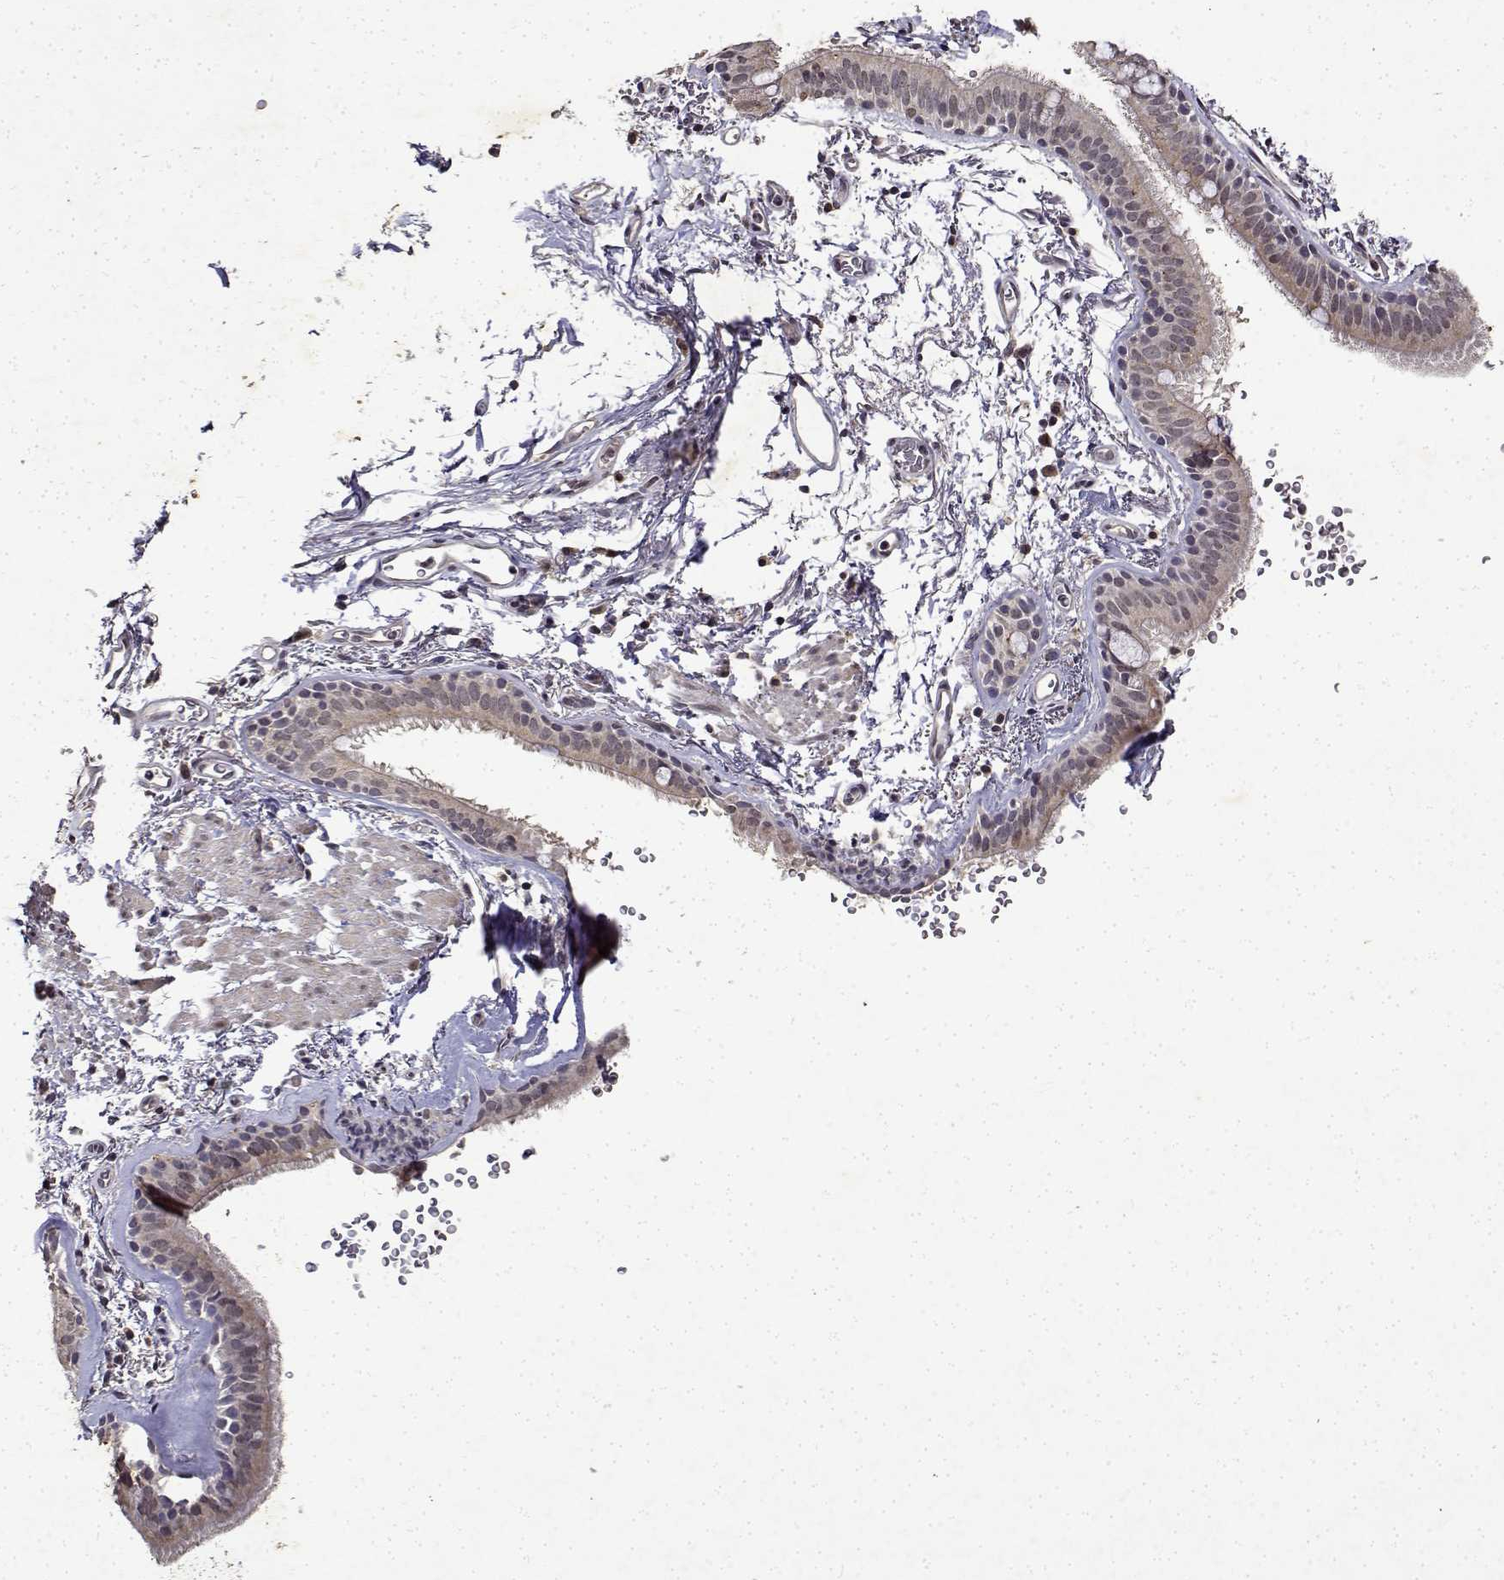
{"staining": {"intensity": "negative", "quantity": "none", "location": "none"}, "tissue": "bronchus", "cell_type": "Respiratory epithelial cells", "image_type": "normal", "snomed": [{"axis": "morphology", "description": "Normal tissue, NOS"}, {"axis": "topography", "description": "Lymph node"}, {"axis": "topography", "description": "Bronchus"}], "caption": "Immunohistochemistry micrograph of unremarkable bronchus: bronchus stained with DAB (3,3'-diaminobenzidine) reveals no significant protein expression in respiratory epithelial cells. (DAB IHC with hematoxylin counter stain).", "gene": "BDNF", "patient": {"sex": "female", "age": 70}}